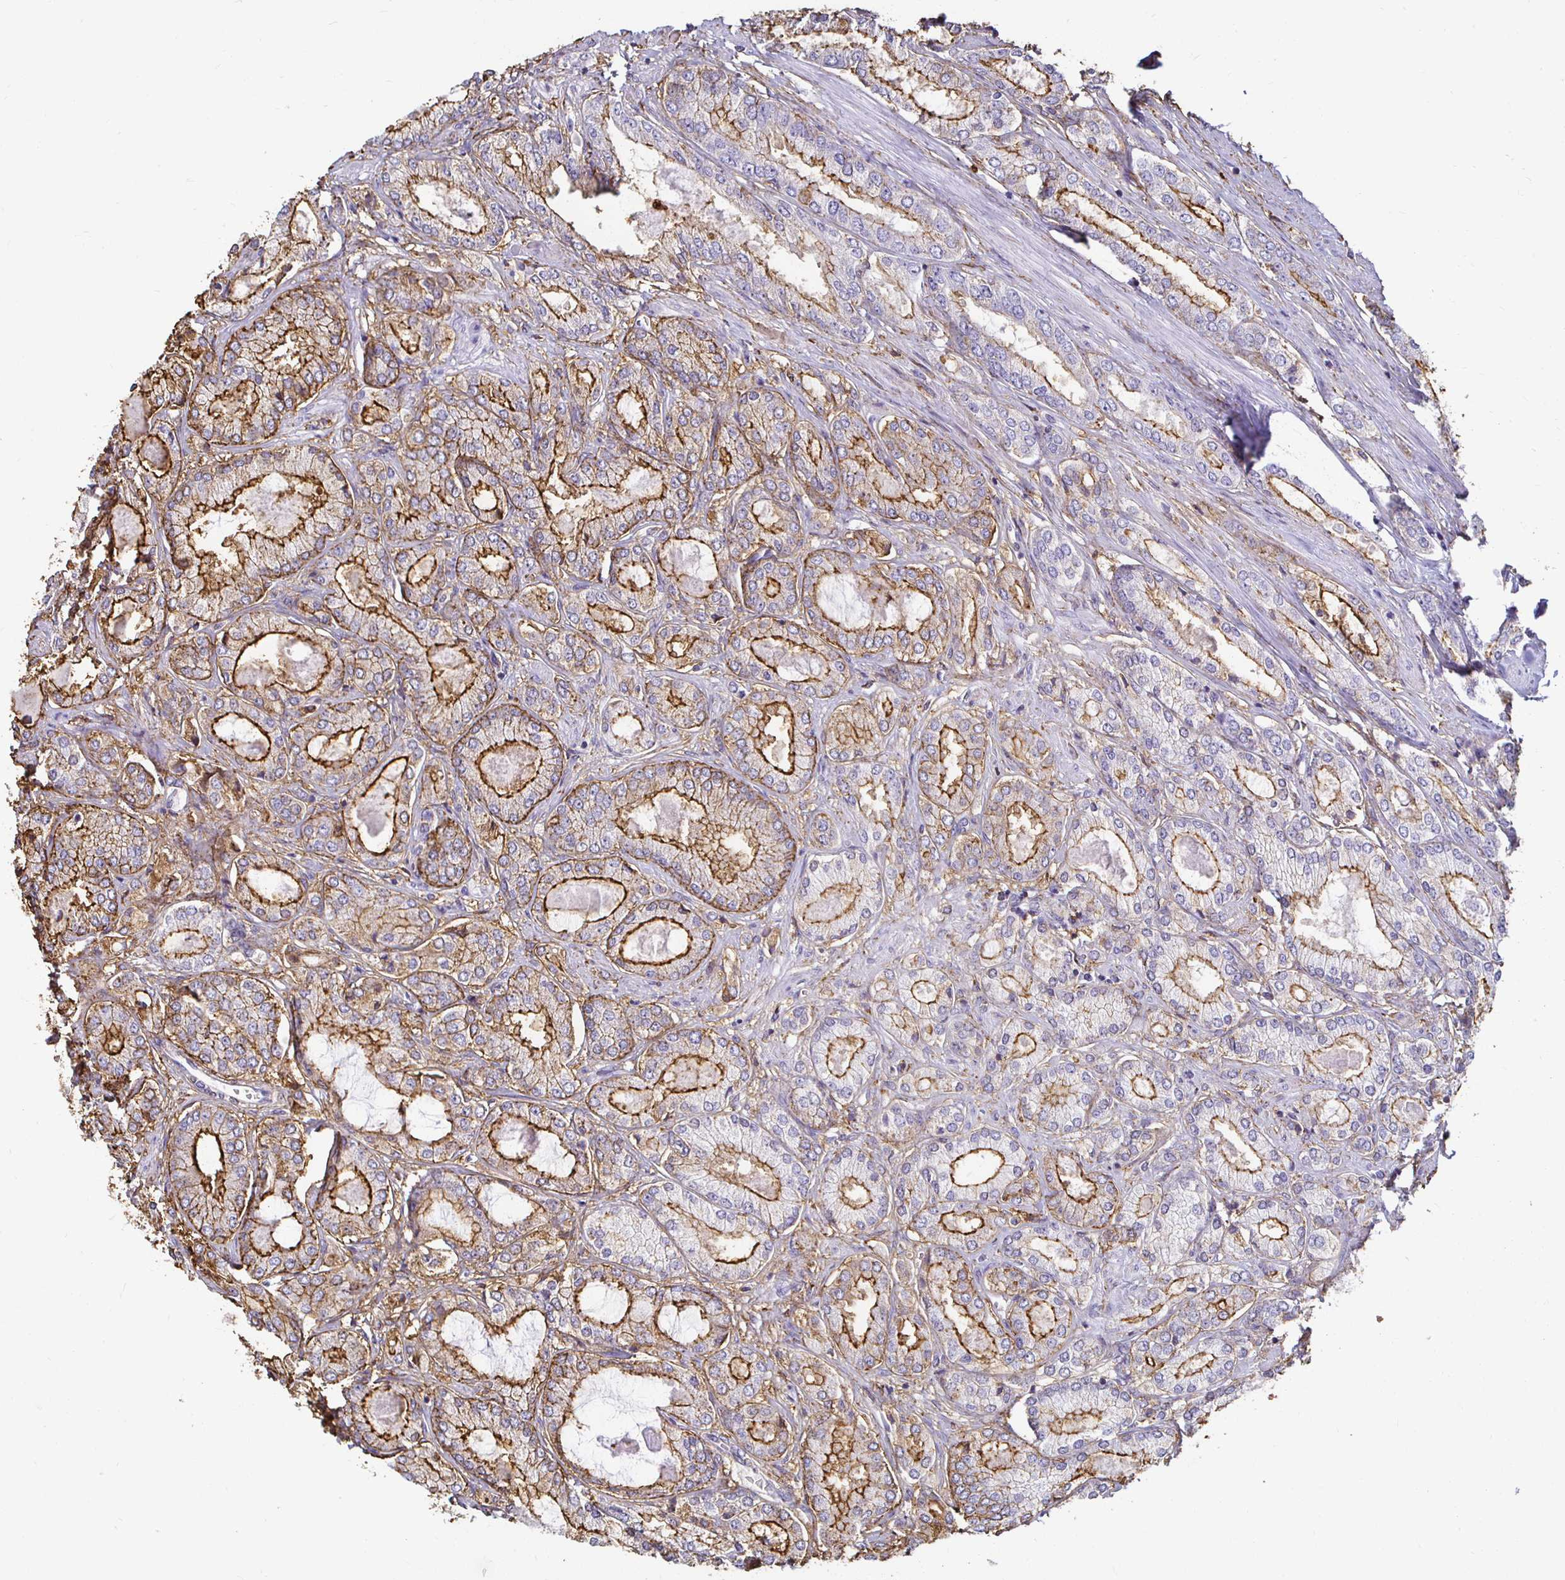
{"staining": {"intensity": "moderate", "quantity": "25%-75%", "location": "cytoplasmic/membranous"}, "tissue": "prostate cancer", "cell_type": "Tumor cells", "image_type": "cancer", "snomed": [{"axis": "morphology", "description": "Adenocarcinoma, High grade"}, {"axis": "topography", "description": "Prostate"}], "caption": "A brown stain shows moderate cytoplasmic/membranous positivity of a protein in prostate high-grade adenocarcinoma tumor cells. The staining was performed using DAB (3,3'-diaminobenzidine), with brown indicating positive protein expression. Nuclei are stained blue with hematoxylin.", "gene": "TAS1R3", "patient": {"sex": "male", "age": 68}}